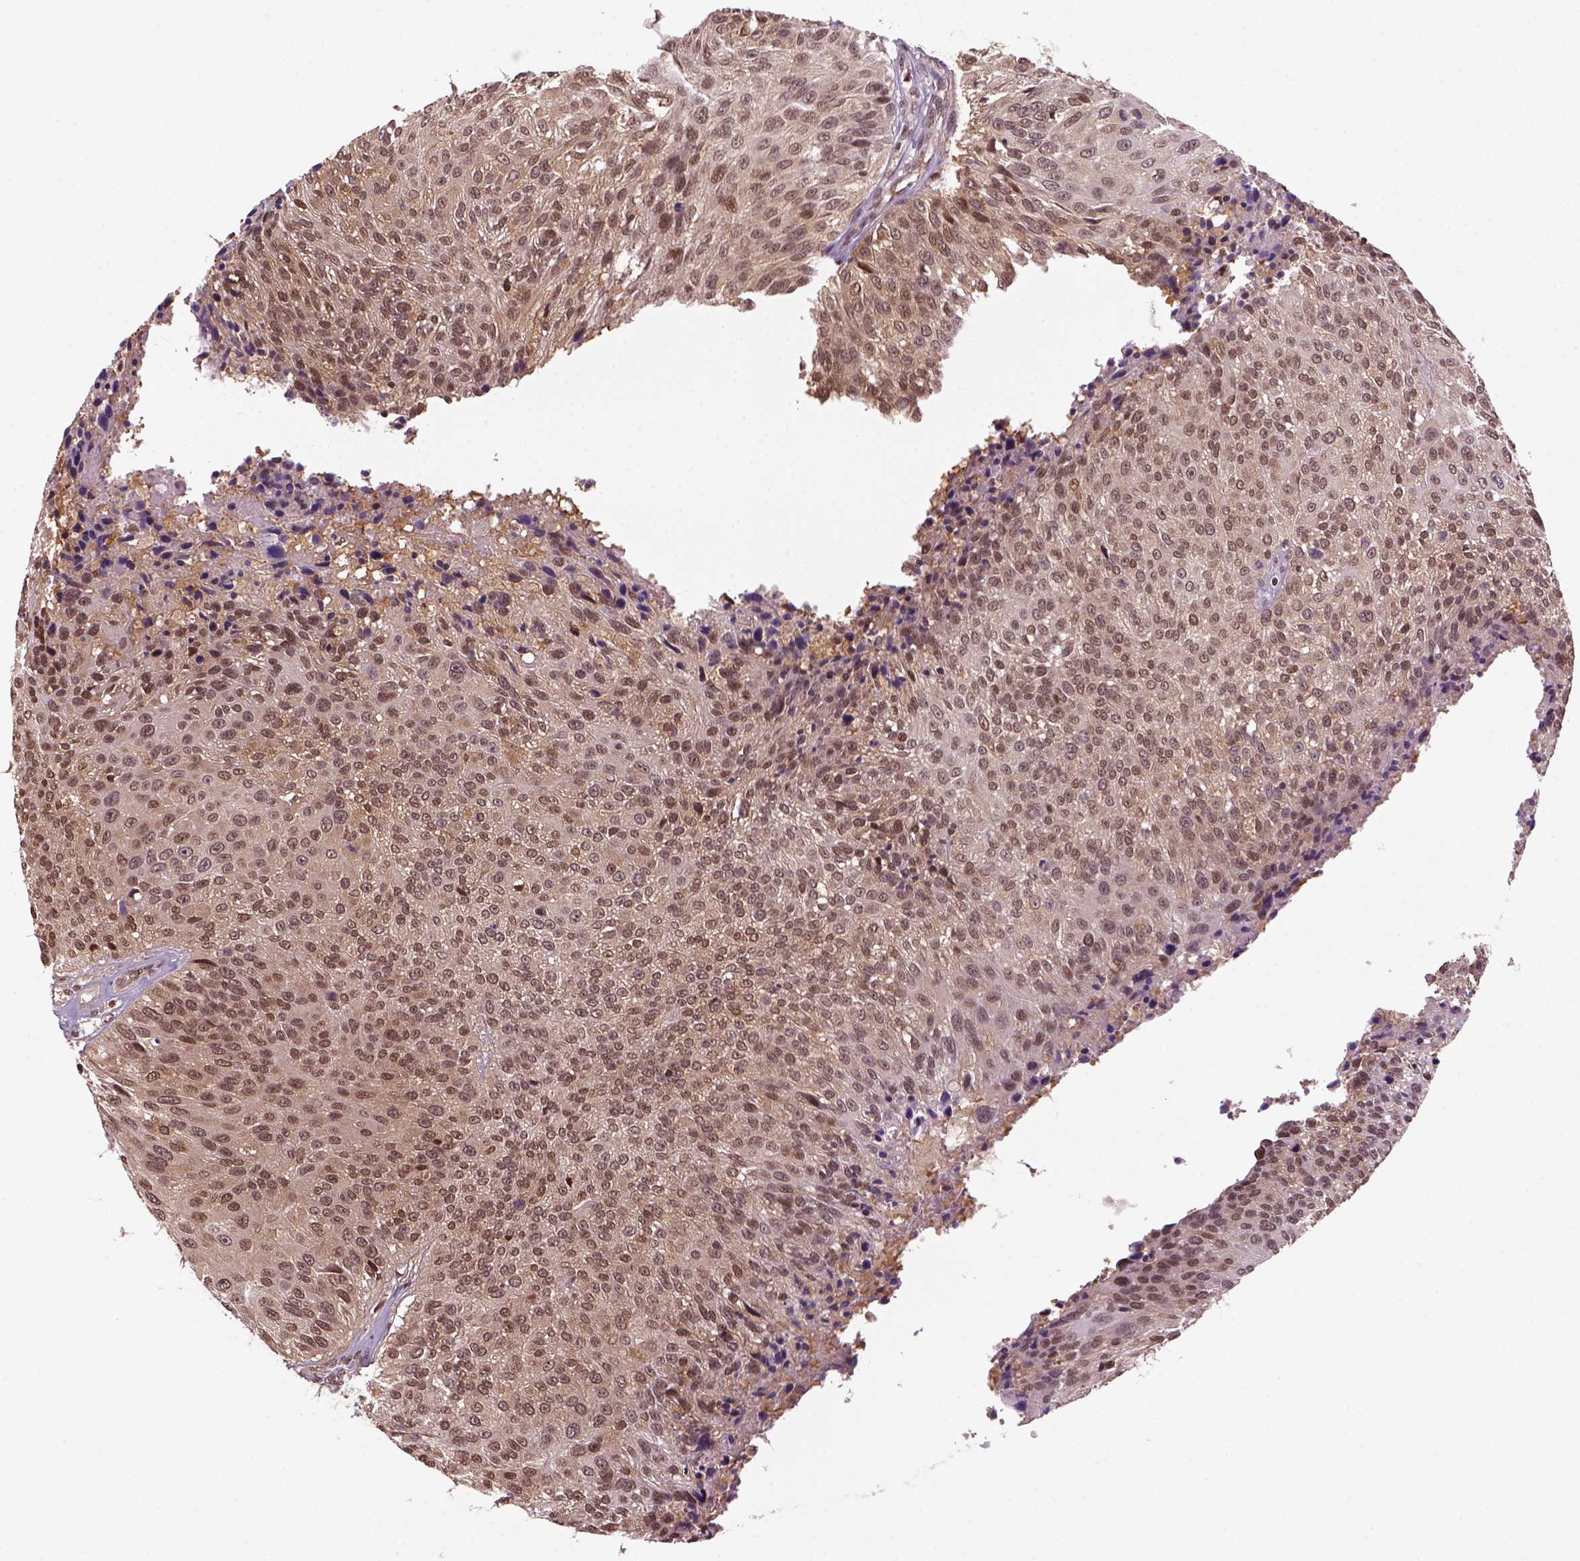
{"staining": {"intensity": "moderate", "quantity": ">75%", "location": "cytoplasmic/membranous,nuclear"}, "tissue": "urothelial cancer", "cell_type": "Tumor cells", "image_type": "cancer", "snomed": [{"axis": "morphology", "description": "Urothelial carcinoma, NOS"}, {"axis": "topography", "description": "Urinary bladder"}], "caption": "IHC image of human transitional cell carcinoma stained for a protein (brown), which exhibits medium levels of moderate cytoplasmic/membranous and nuclear staining in about >75% of tumor cells.", "gene": "GOT1", "patient": {"sex": "male", "age": 55}}